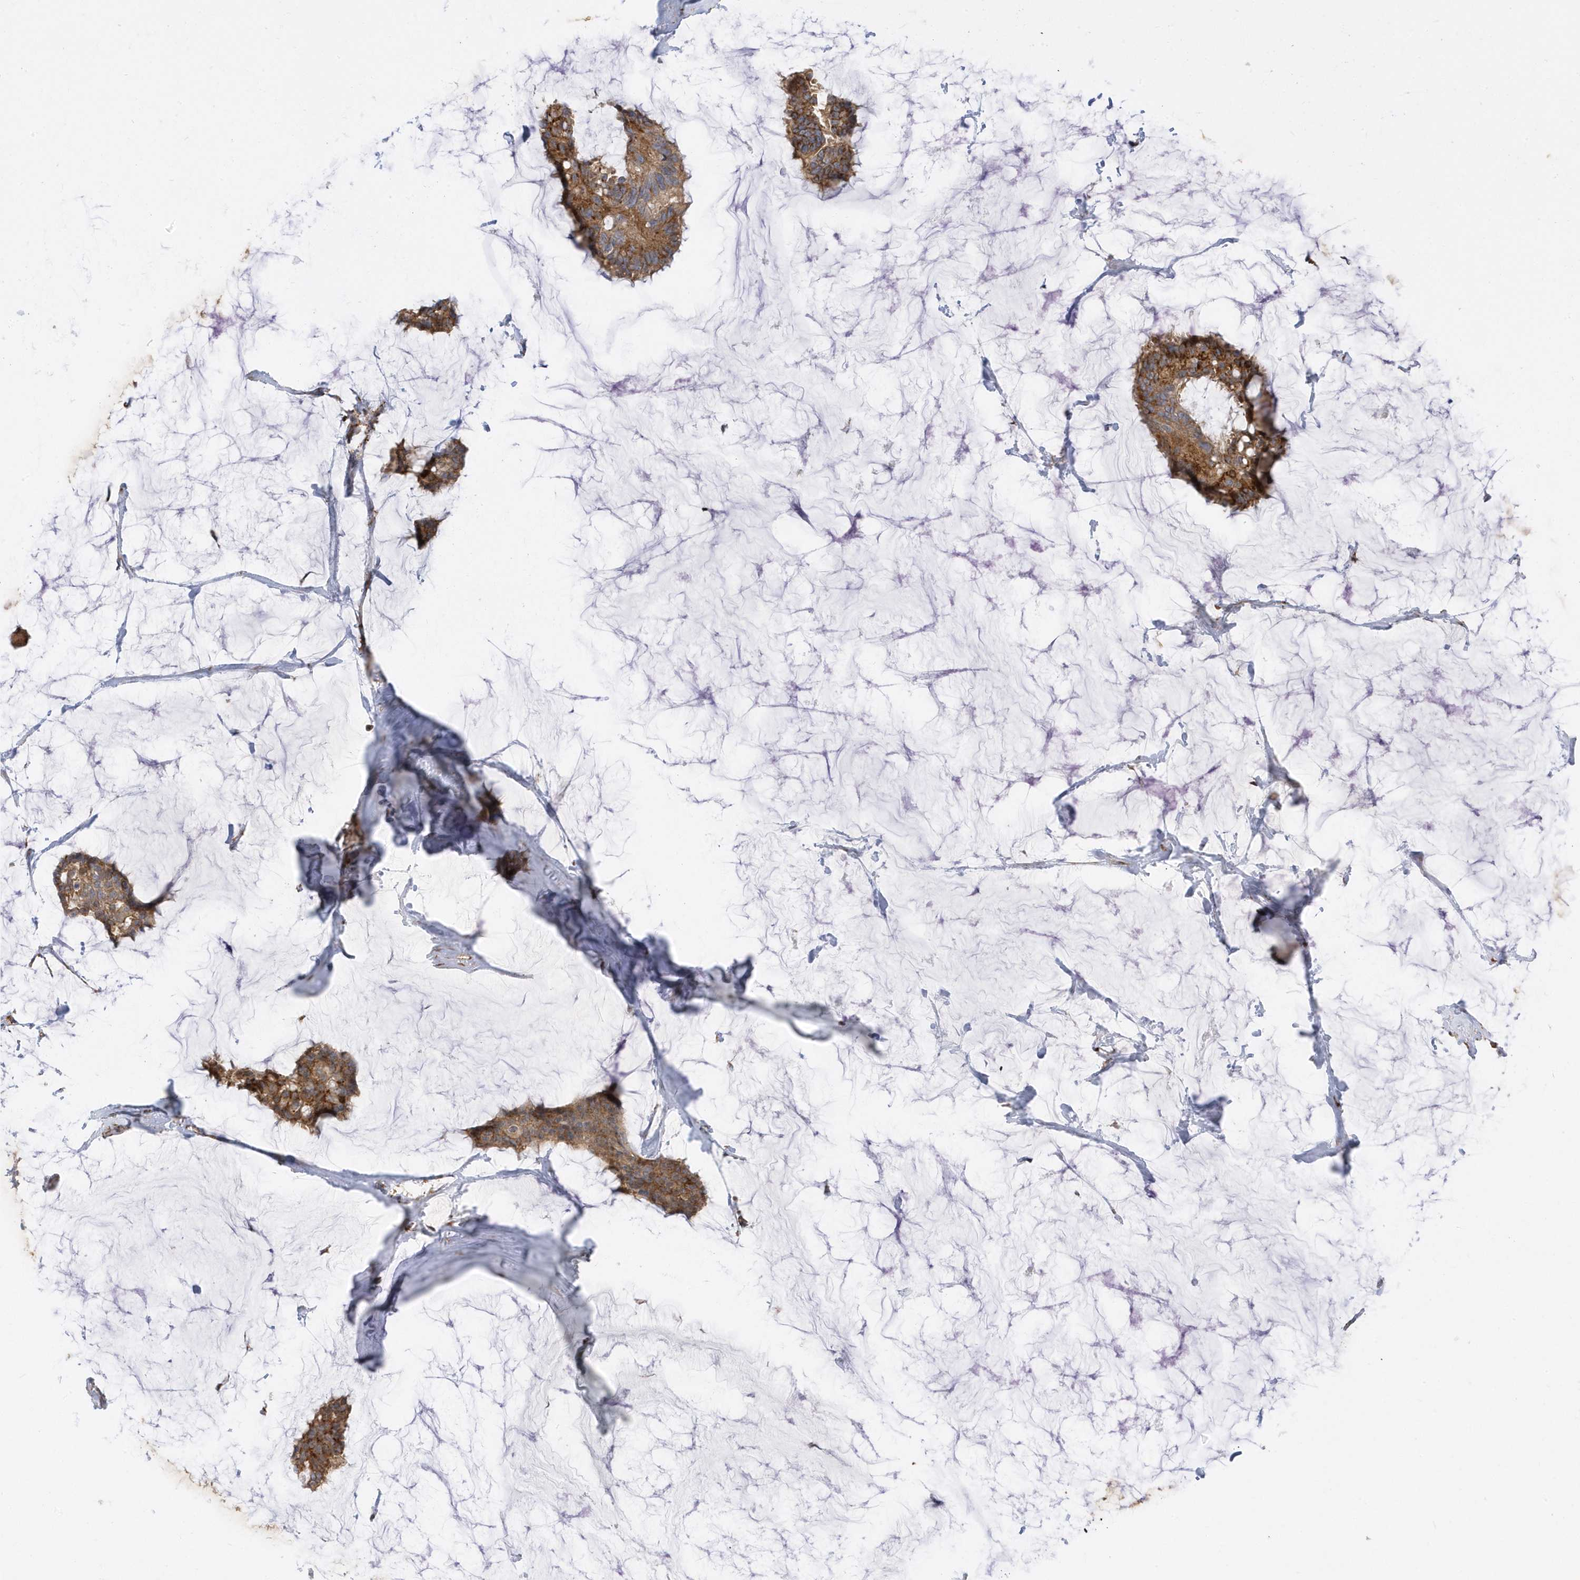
{"staining": {"intensity": "moderate", "quantity": ">75%", "location": "cytoplasmic/membranous"}, "tissue": "breast cancer", "cell_type": "Tumor cells", "image_type": "cancer", "snomed": [{"axis": "morphology", "description": "Duct carcinoma"}, {"axis": "topography", "description": "Breast"}], "caption": "Breast cancer was stained to show a protein in brown. There is medium levels of moderate cytoplasmic/membranous positivity in approximately >75% of tumor cells.", "gene": "HRH4", "patient": {"sex": "female", "age": 93}}